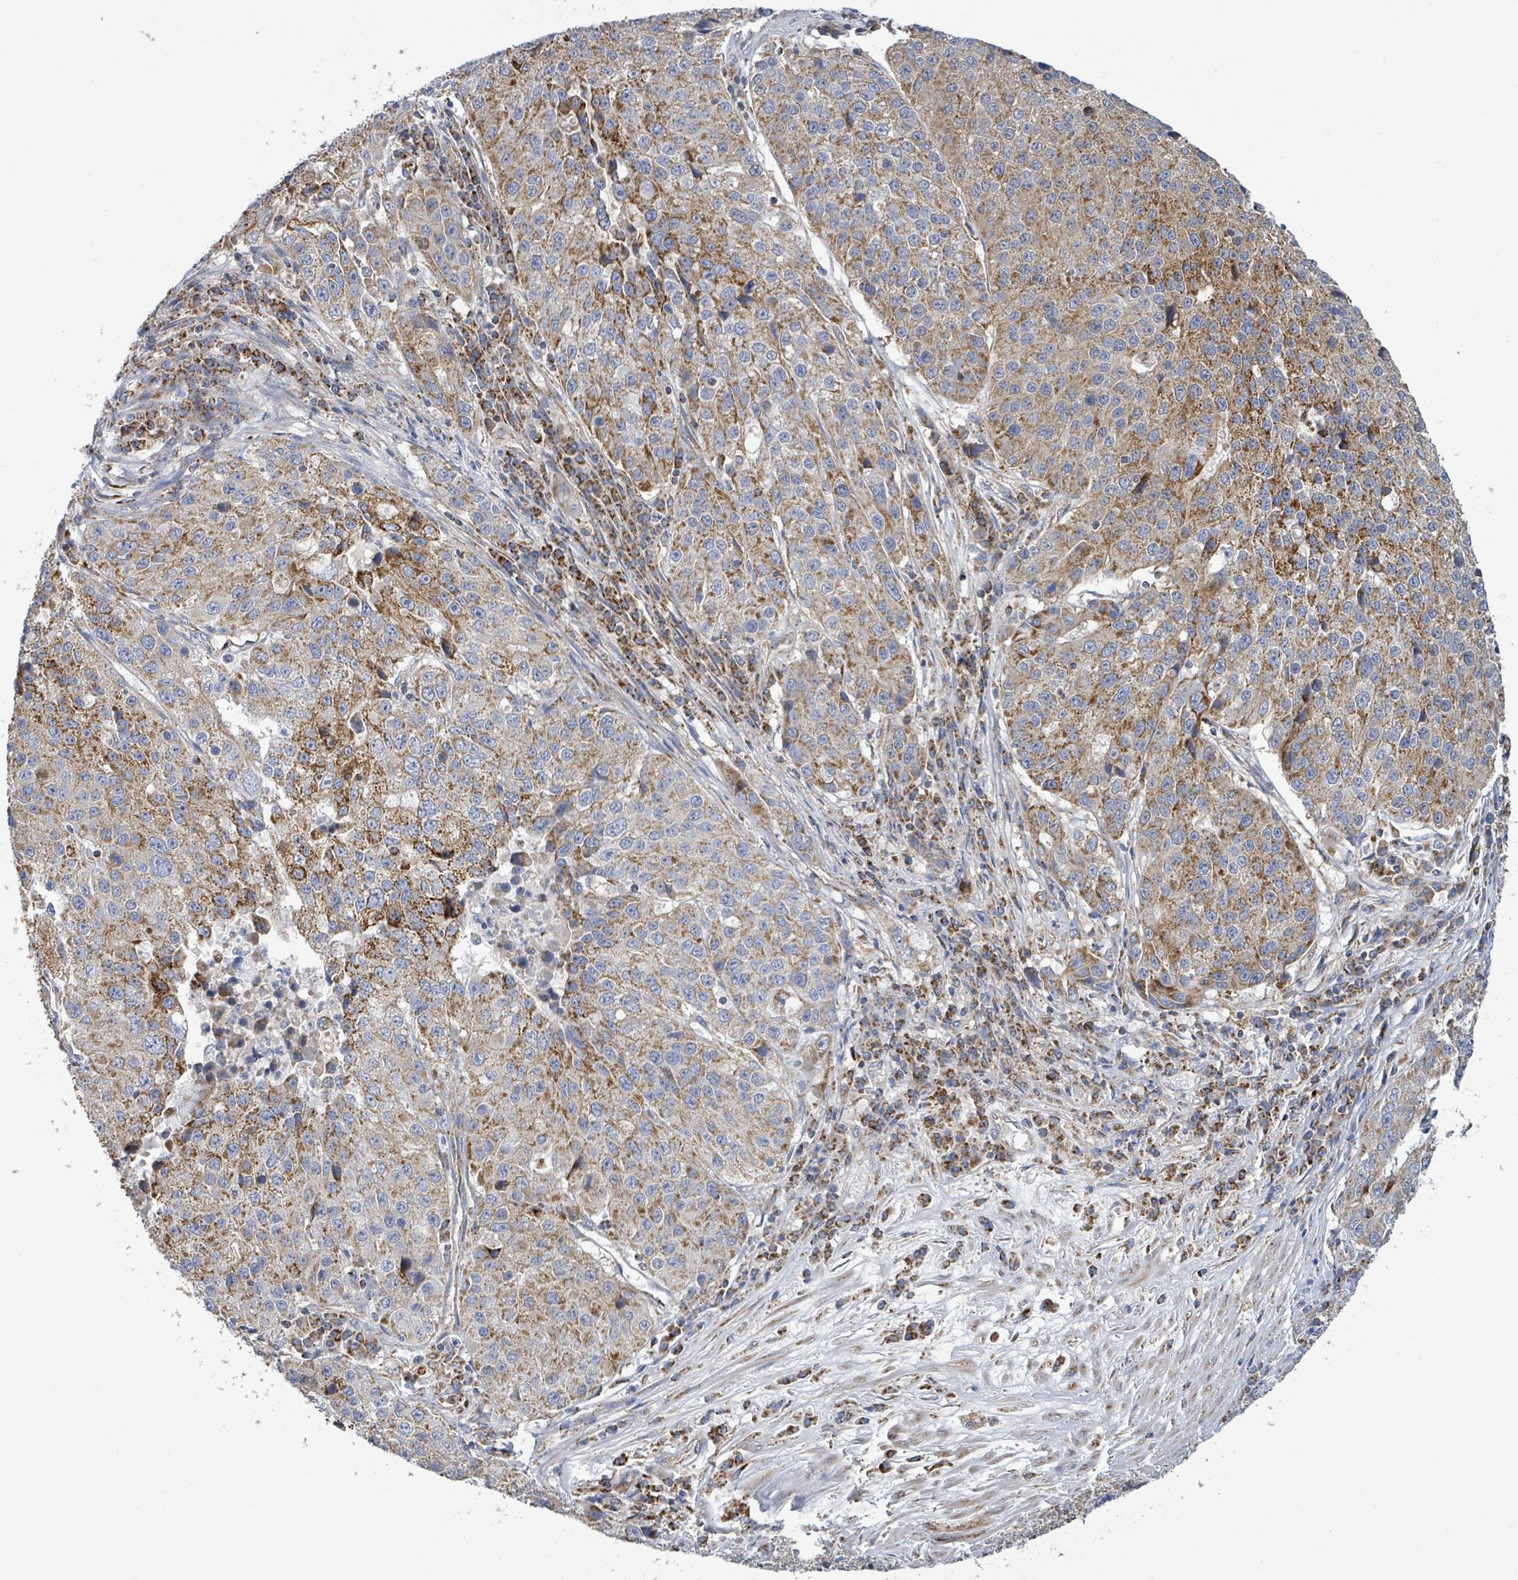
{"staining": {"intensity": "strong", "quantity": "25%-75%", "location": "cytoplasmic/membranous"}, "tissue": "stomach cancer", "cell_type": "Tumor cells", "image_type": "cancer", "snomed": [{"axis": "morphology", "description": "Adenocarcinoma, NOS"}, {"axis": "topography", "description": "Stomach"}], "caption": "Immunohistochemical staining of human stomach cancer (adenocarcinoma) displays high levels of strong cytoplasmic/membranous expression in about 25%-75% of tumor cells.", "gene": "SUCLG2", "patient": {"sex": "male", "age": 71}}